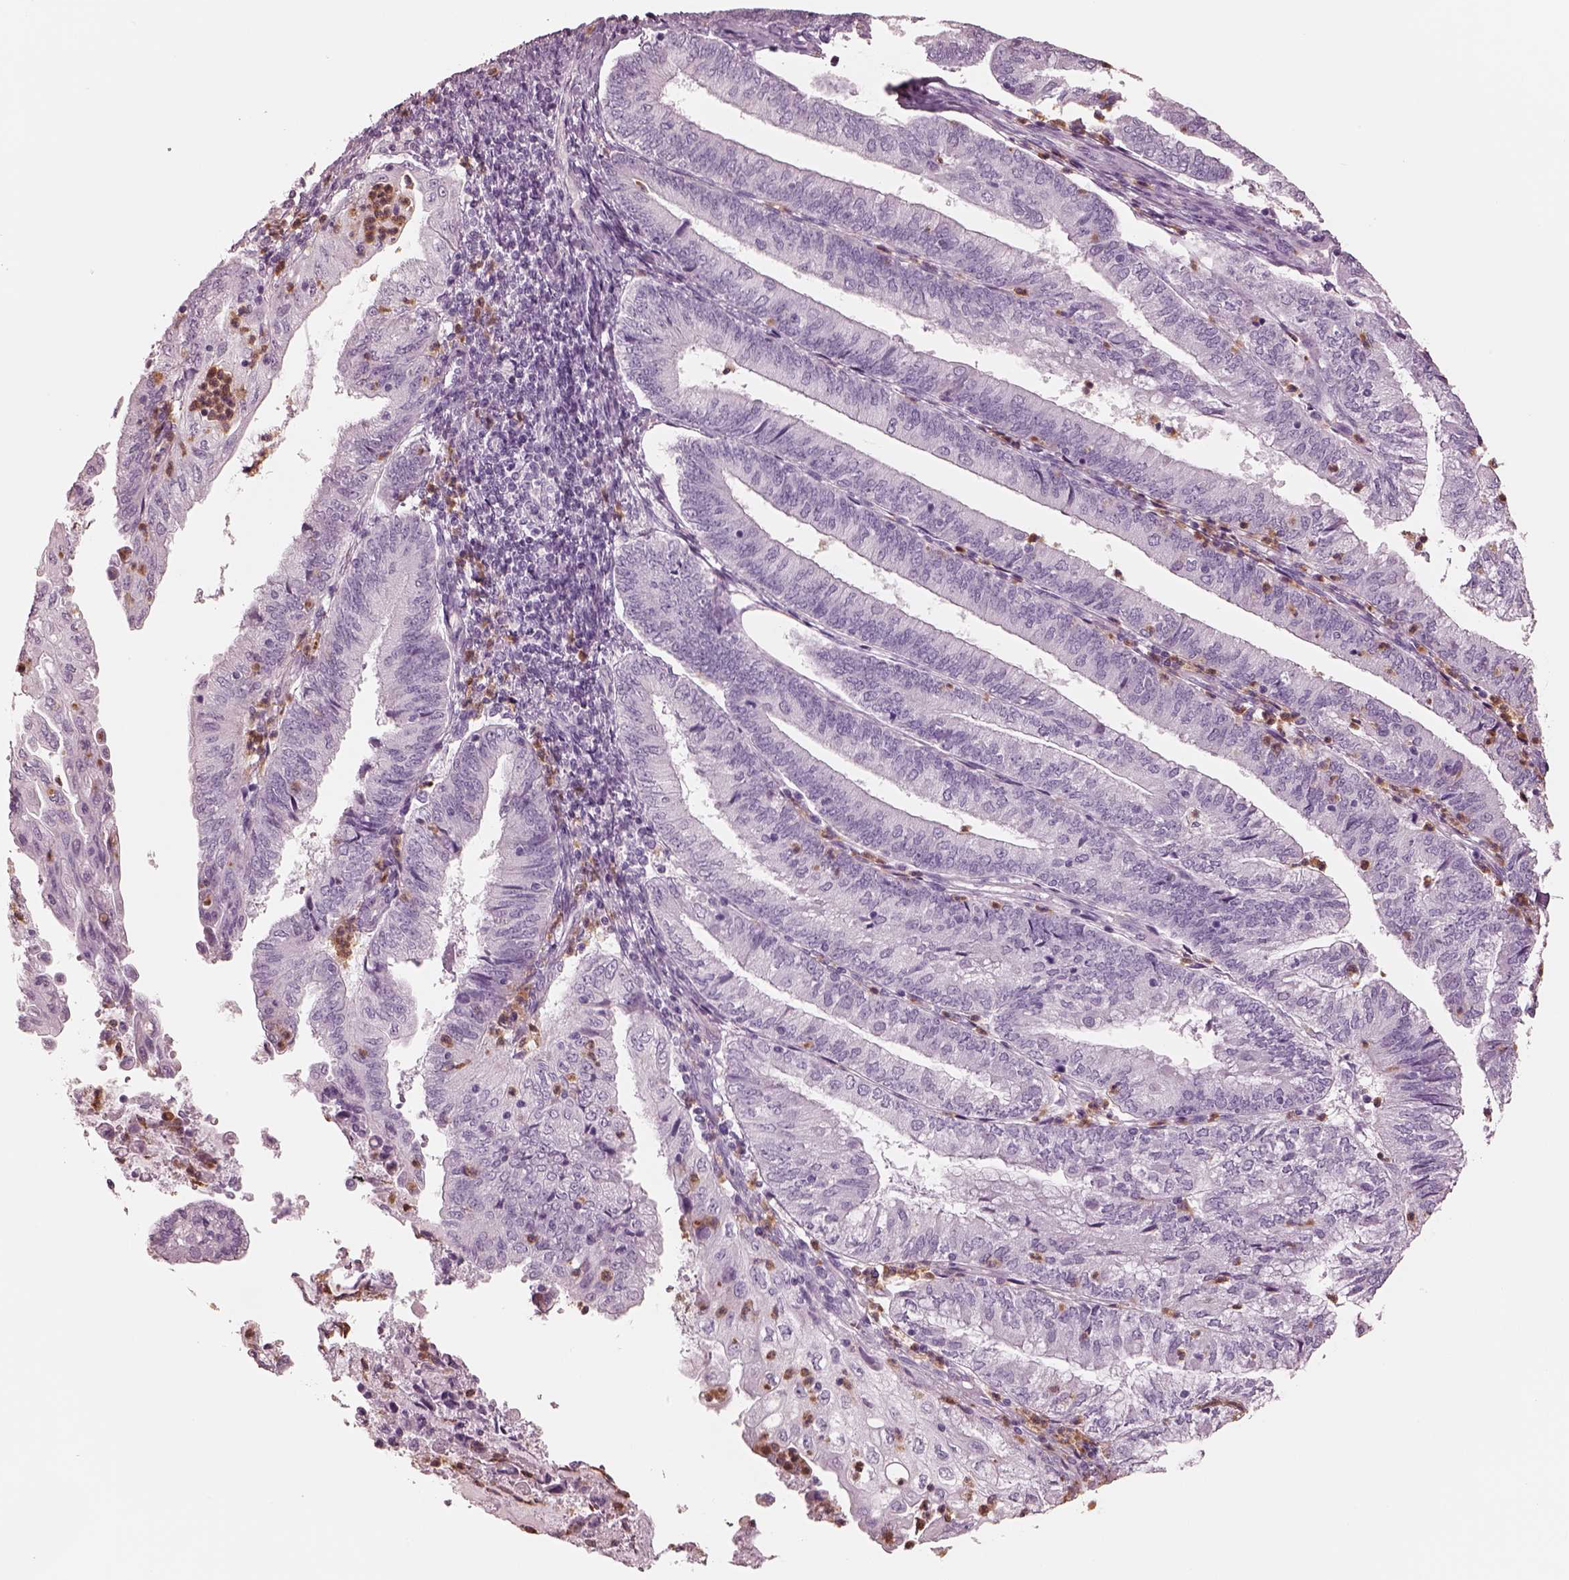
{"staining": {"intensity": "negative", "quantity": "none", "location": "none"}, "tissue": "endometrial cancer", "cell_type": "Tumor cells", "image_type": "cancer", "snomed": [{"axis": "morphology", "description": "Adenocarcinoma, NOS"}, {"axis": "topography", "description": "Endometrium"}], "caption": "An immunohistochemistry (IHC) image of endometrial adenocarcinoma is shown. There is no staining in tumor cells of endometrial adenocarcinoma.", "gene": "ELANE", "patient": {"sex": "female", "age": 55}}